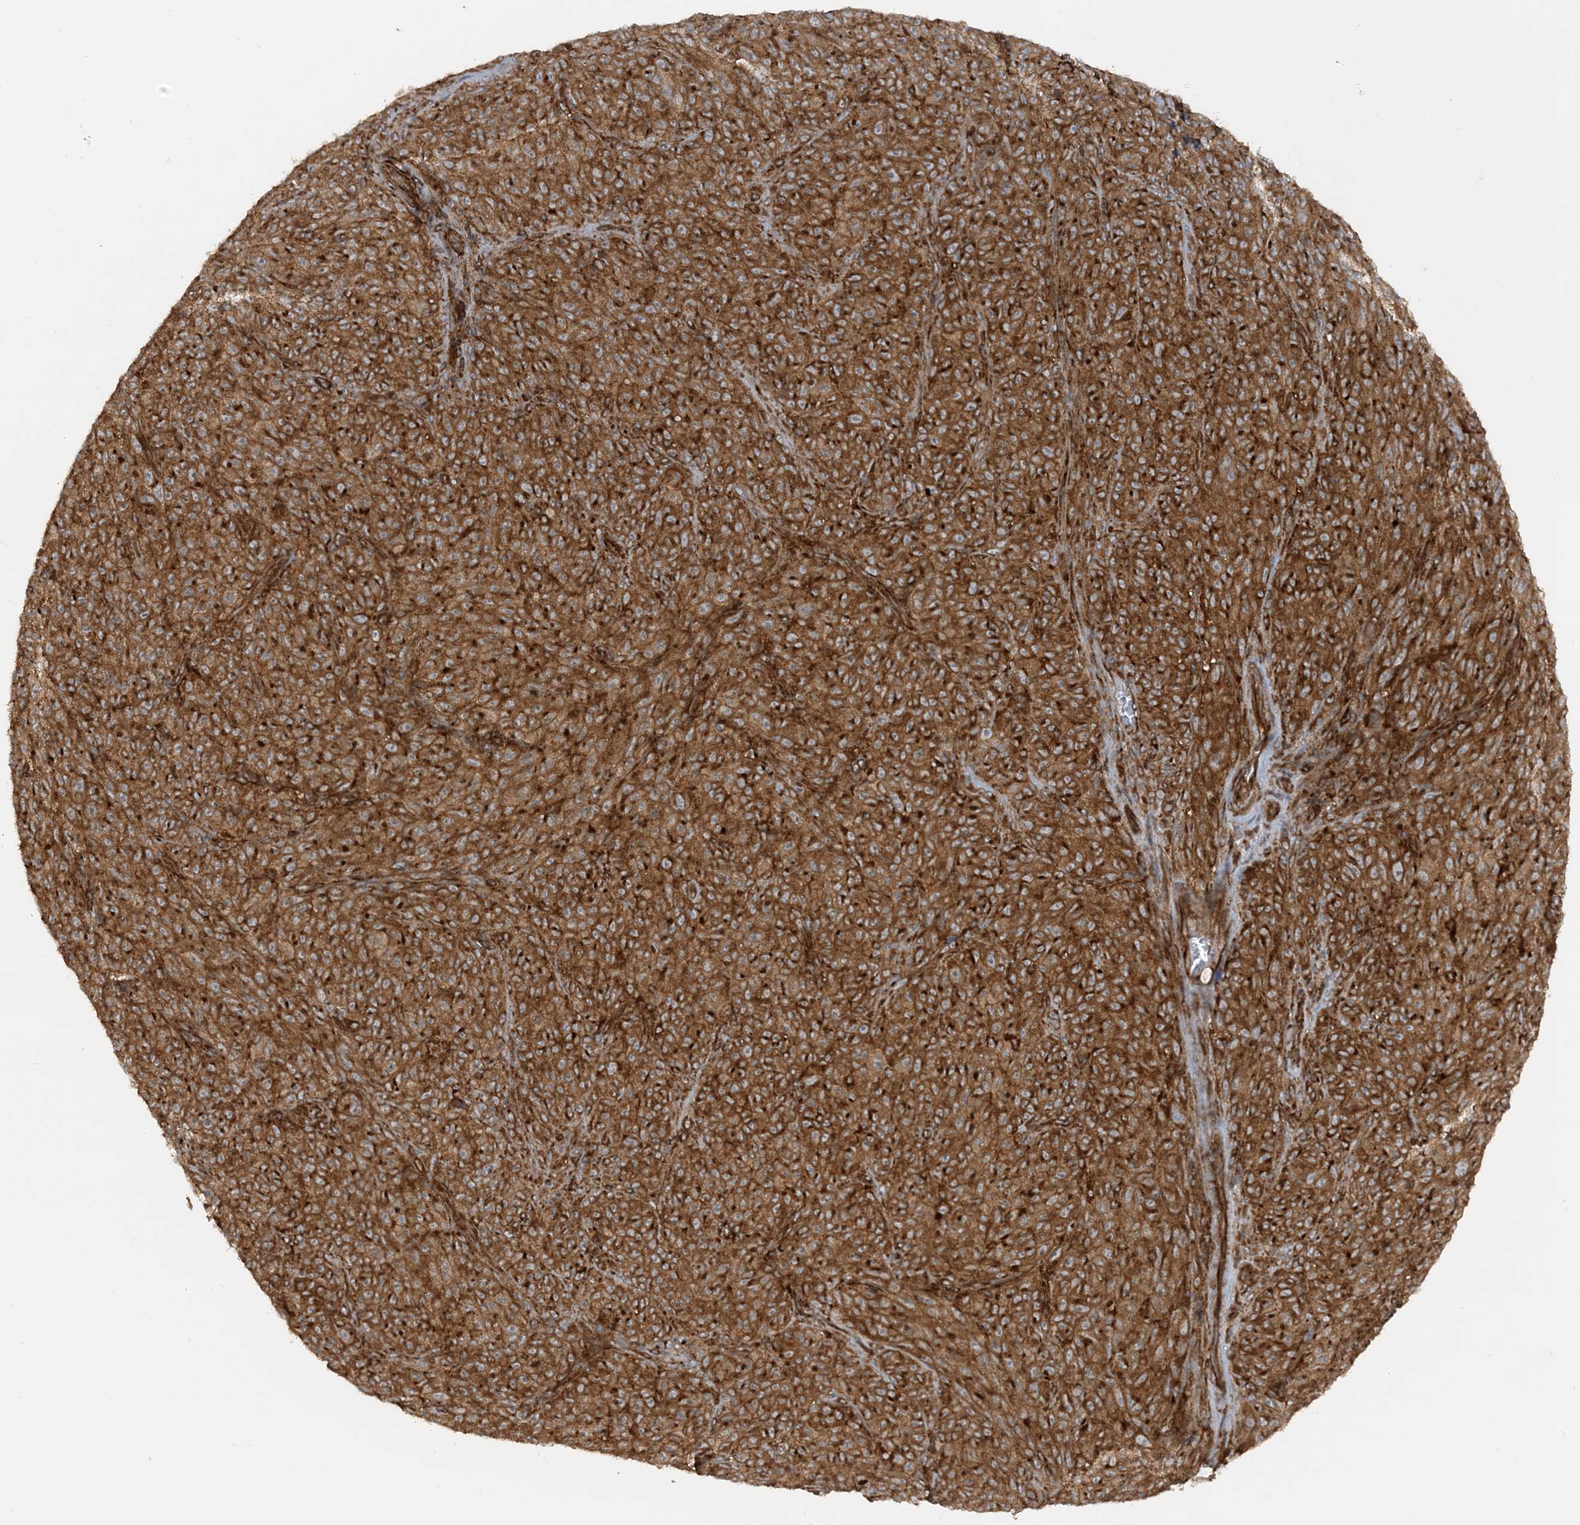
{"staining": {"intensity": "strong", "quantity": ">75%", "location": "cytoplasmic/membranous"}, "tissue": "melanoma", "cell_type": "Tumor cells", "image_type": "cancer", "snomed": [{"axis": "morphology", "description": "Malignant melanoma, NOS"}, {"axis": "topography", "description": "Skin"}], "caption": "This photomicrograph shows immunohistochemistry (IHC) staining of human melanoma, with high strong cytoplasmic/membranous positivity in approximately >75% of tumor cells.", "gene": "STAM2", "patient": {"sex": "female", "age": 82}}